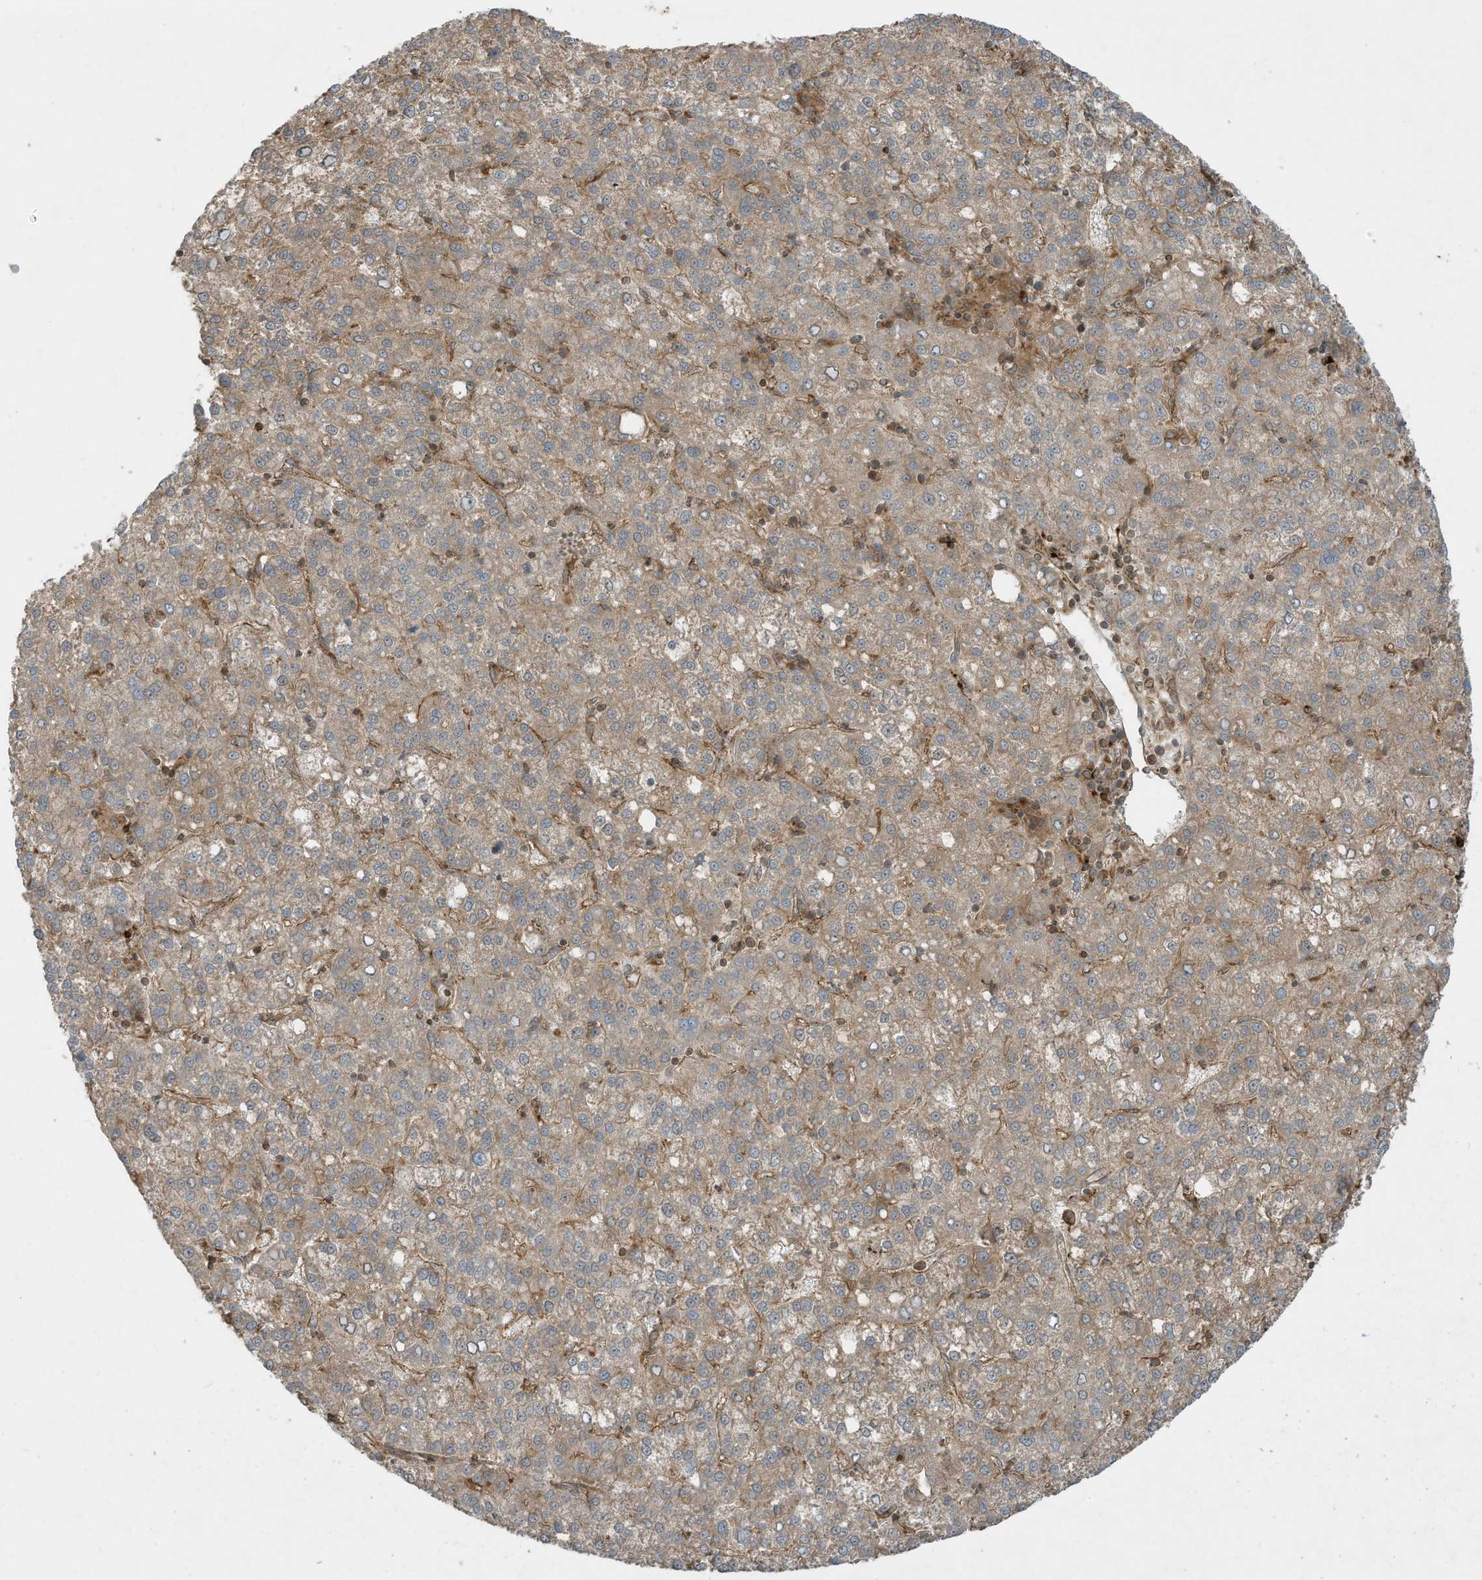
{"staining": {"intensity": "weak", "quantity": ">75%", "location": "cytoplasmic/membranous"}, "tissue": "liver cancer", "cell_type": "Tumor cells", "image_type": "cancer", "snomed": [{"axis": "morphology", "description": "Carcinoma, Hepatocellular, NOS"}, {"axis": "topography", "description": "Liver"}], "caption": "Immunohistochemistry (IHC) histopathology image of neoplastic tissue: human hepatocellular carcinoma (liver) stained using immunohistochemistry exhibits low levels of weak protein expression localized specifically in the cytoplasmic/membranous of tumor cells, appearing as a cytoplasmic/membranous brown color.", "gene": "DDIT4", "patient": {"sex": "female", "age": 58}}